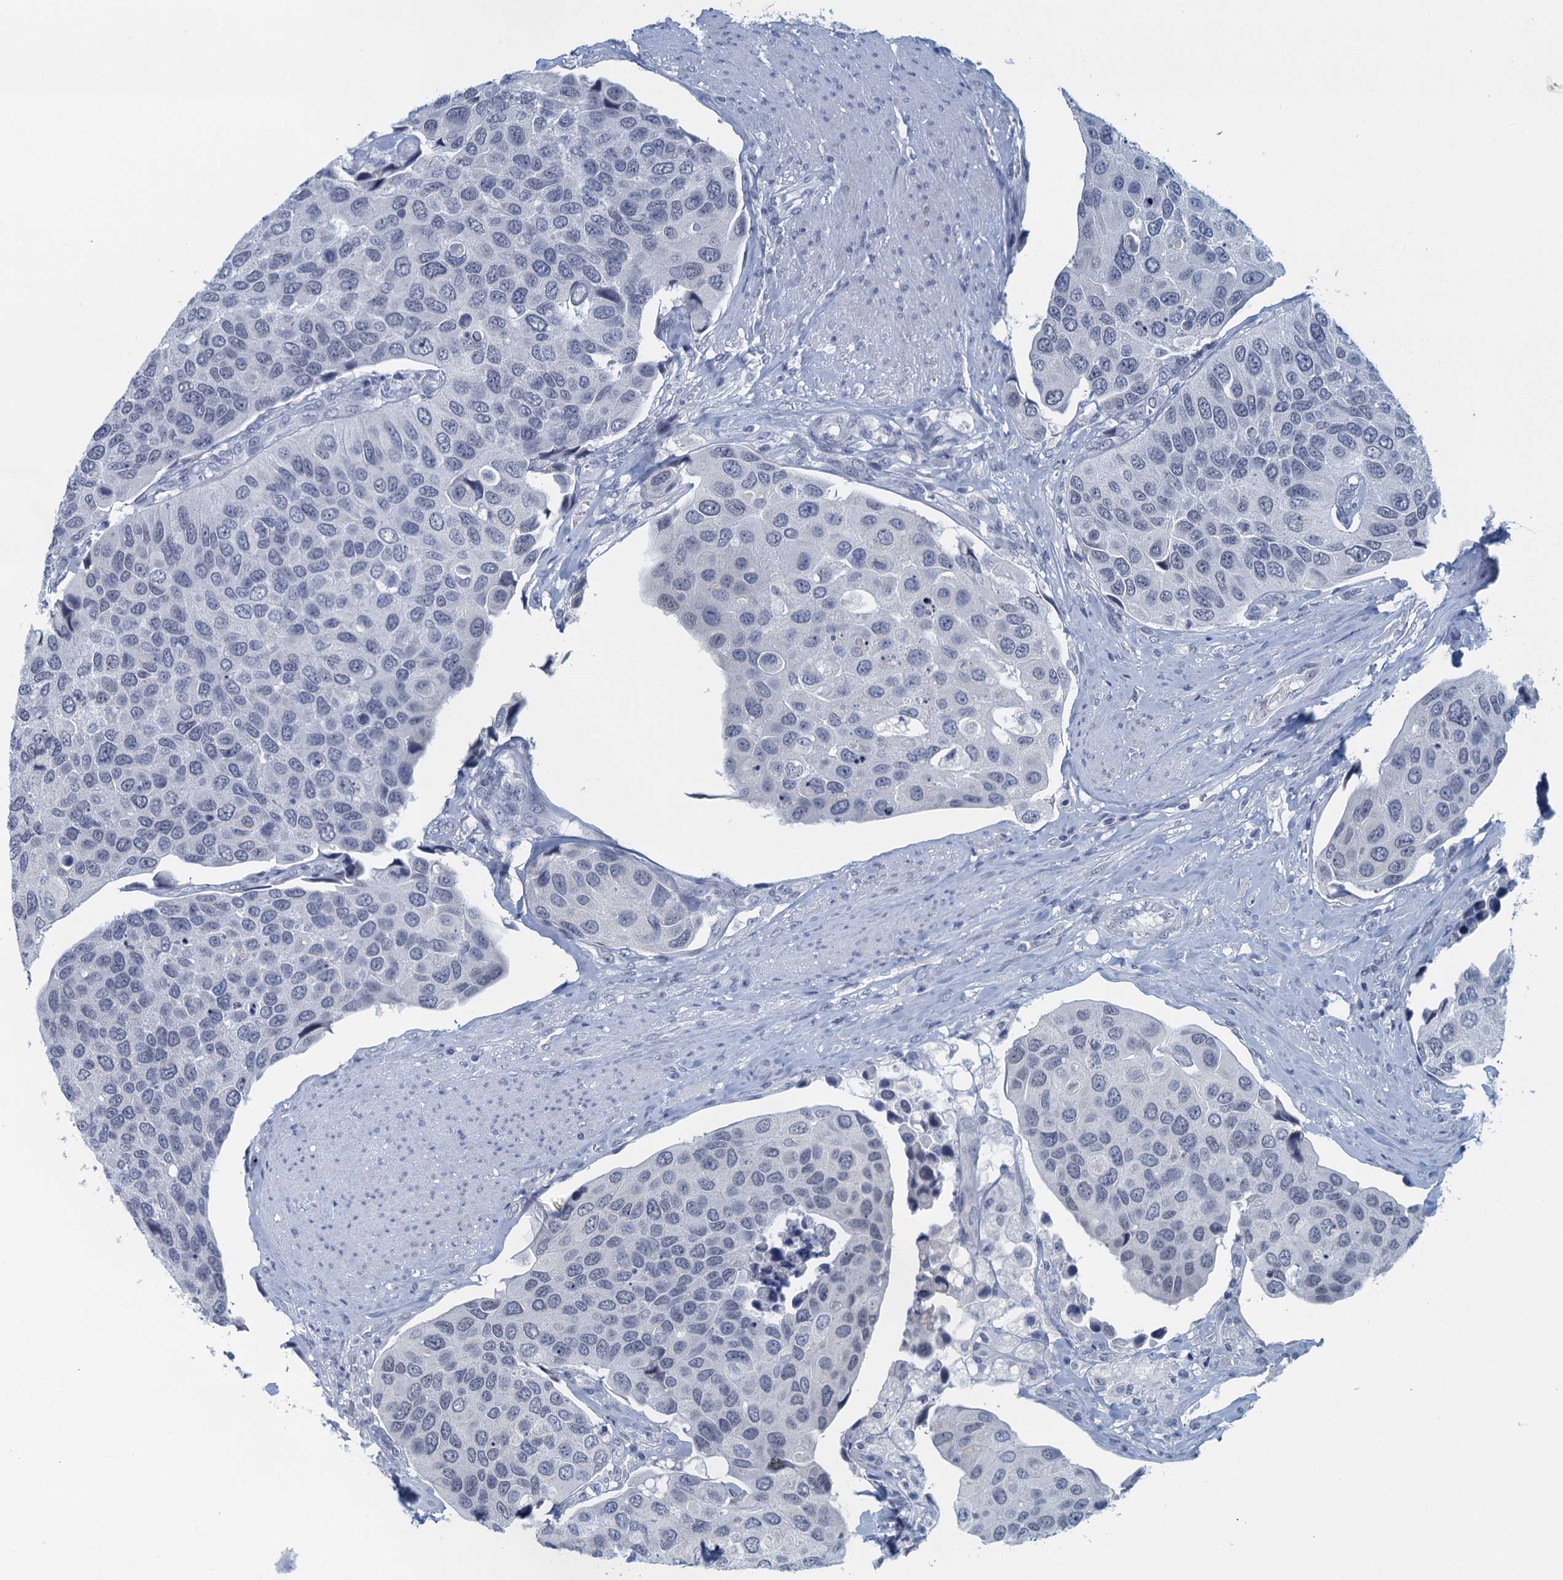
{"staining": {"intensity": "negative", "quantity": "none", "location": "none"}, "tissue": "urothelial cancer", "cell_type": "Tumor cells", "image_type": "cancer", "snomed": [{"axis": "morphology", "description": "Urothelial carcinoma, High grade"}, {"axis": "topography", "description": "Urinary bladder"}], "caption": "An immunohistochemistry micrograph of urothelial carcinoma (high-grade) is shown. There is no staining in tumor cells of urothelial carcinoma (high-grade). (Brightfield microscopy of DAB immunohistochemistry (IHC) at high magnification).", "gene": "ENSG00000131152", "patient": {"sex": "male", "age": 74}}